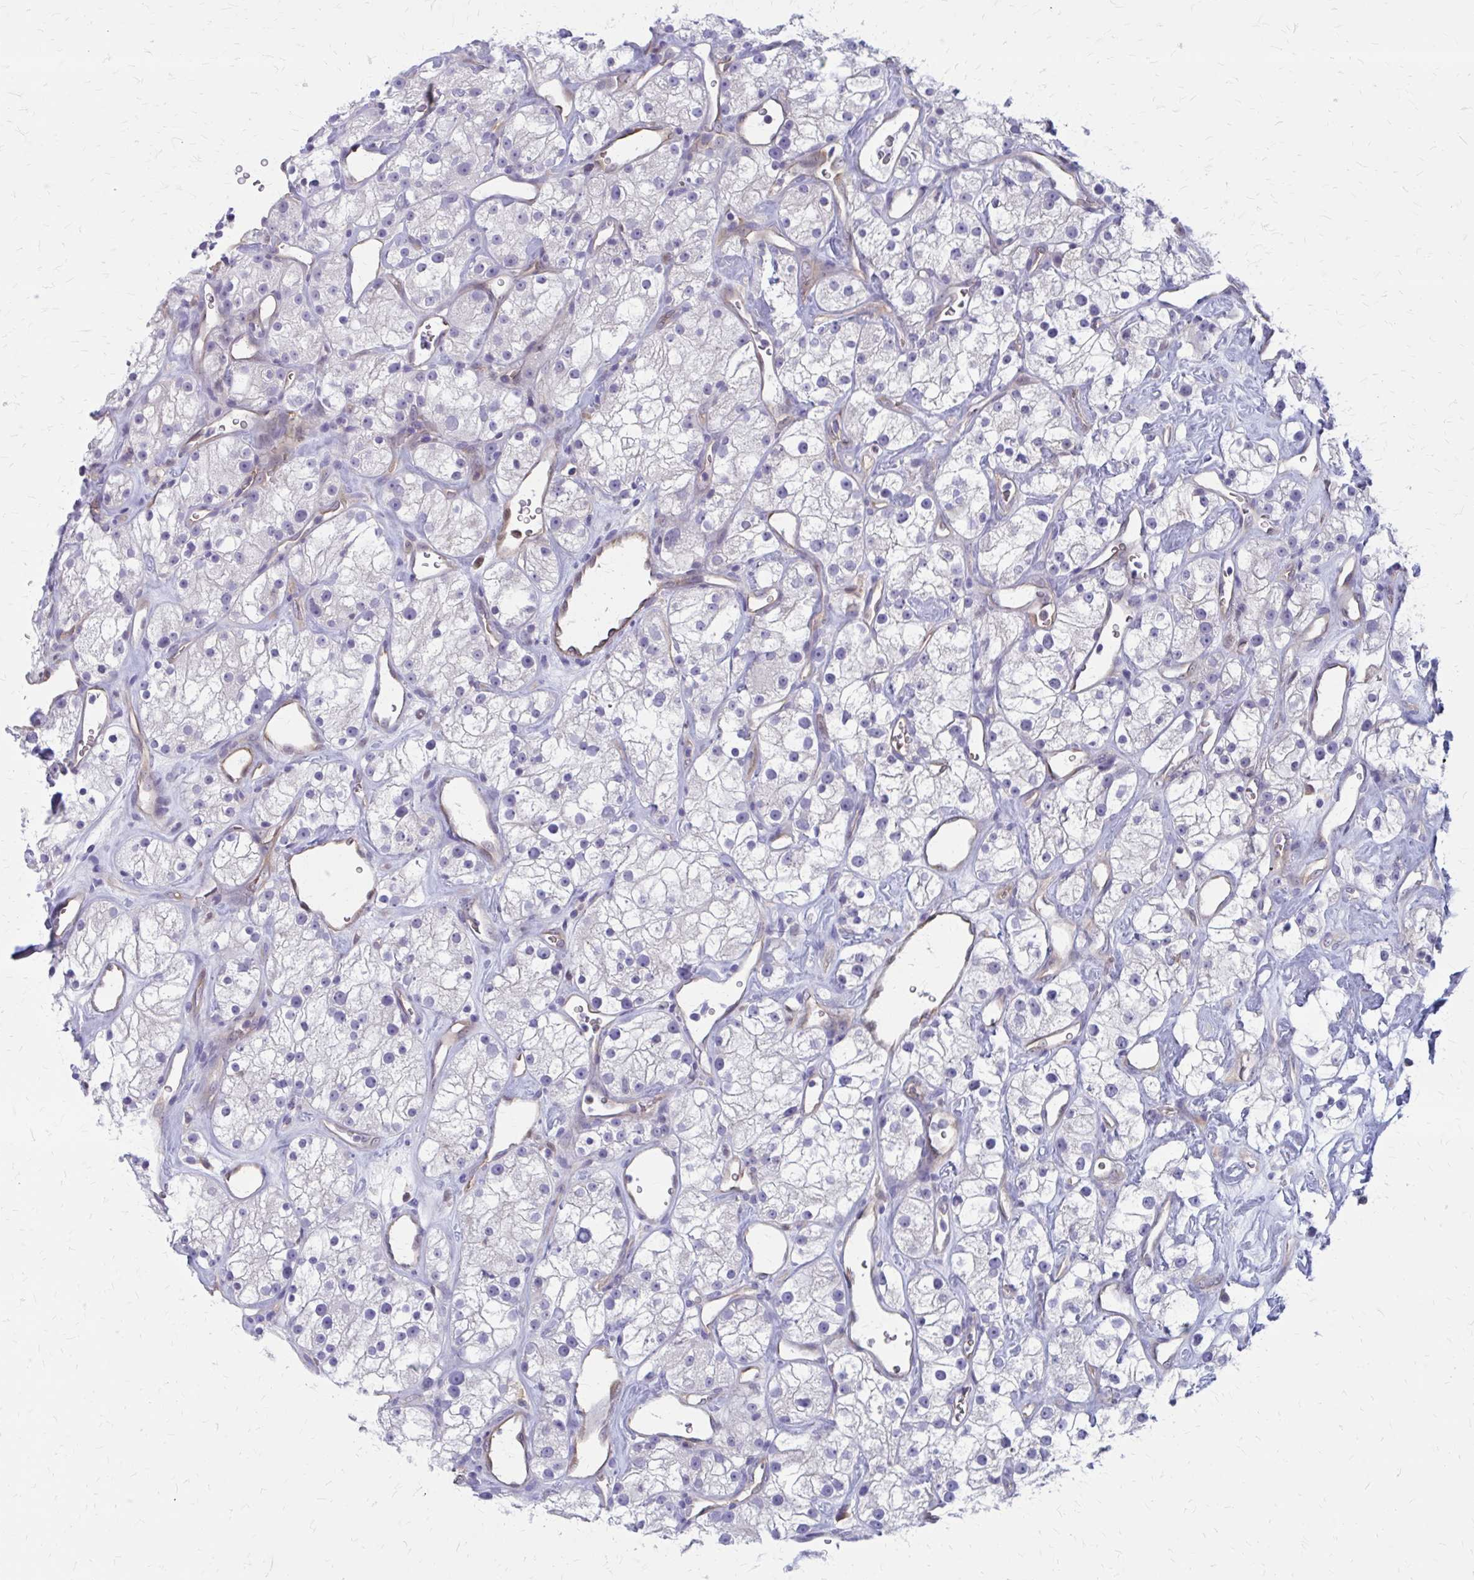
{"staining": {"intensity": "negative", "quantity": "none", "location": "none"}, "tissue": "renal cancer", "cell_type": "Tumor cells", "image_type": "cancer", "snomed": [{"axis": "morphology", "description": "Adenocarcinoma, NOS"}, {"axis": "topography", "description": "Kidney"}], "caption": "DAB (3,3'-diaminobenzidine) immunohistochemical staining of human renal cancer displays no significant staining in tumor cells.", "gene": "CLIC2", "patient": {"sex": "male", "age": 77}}